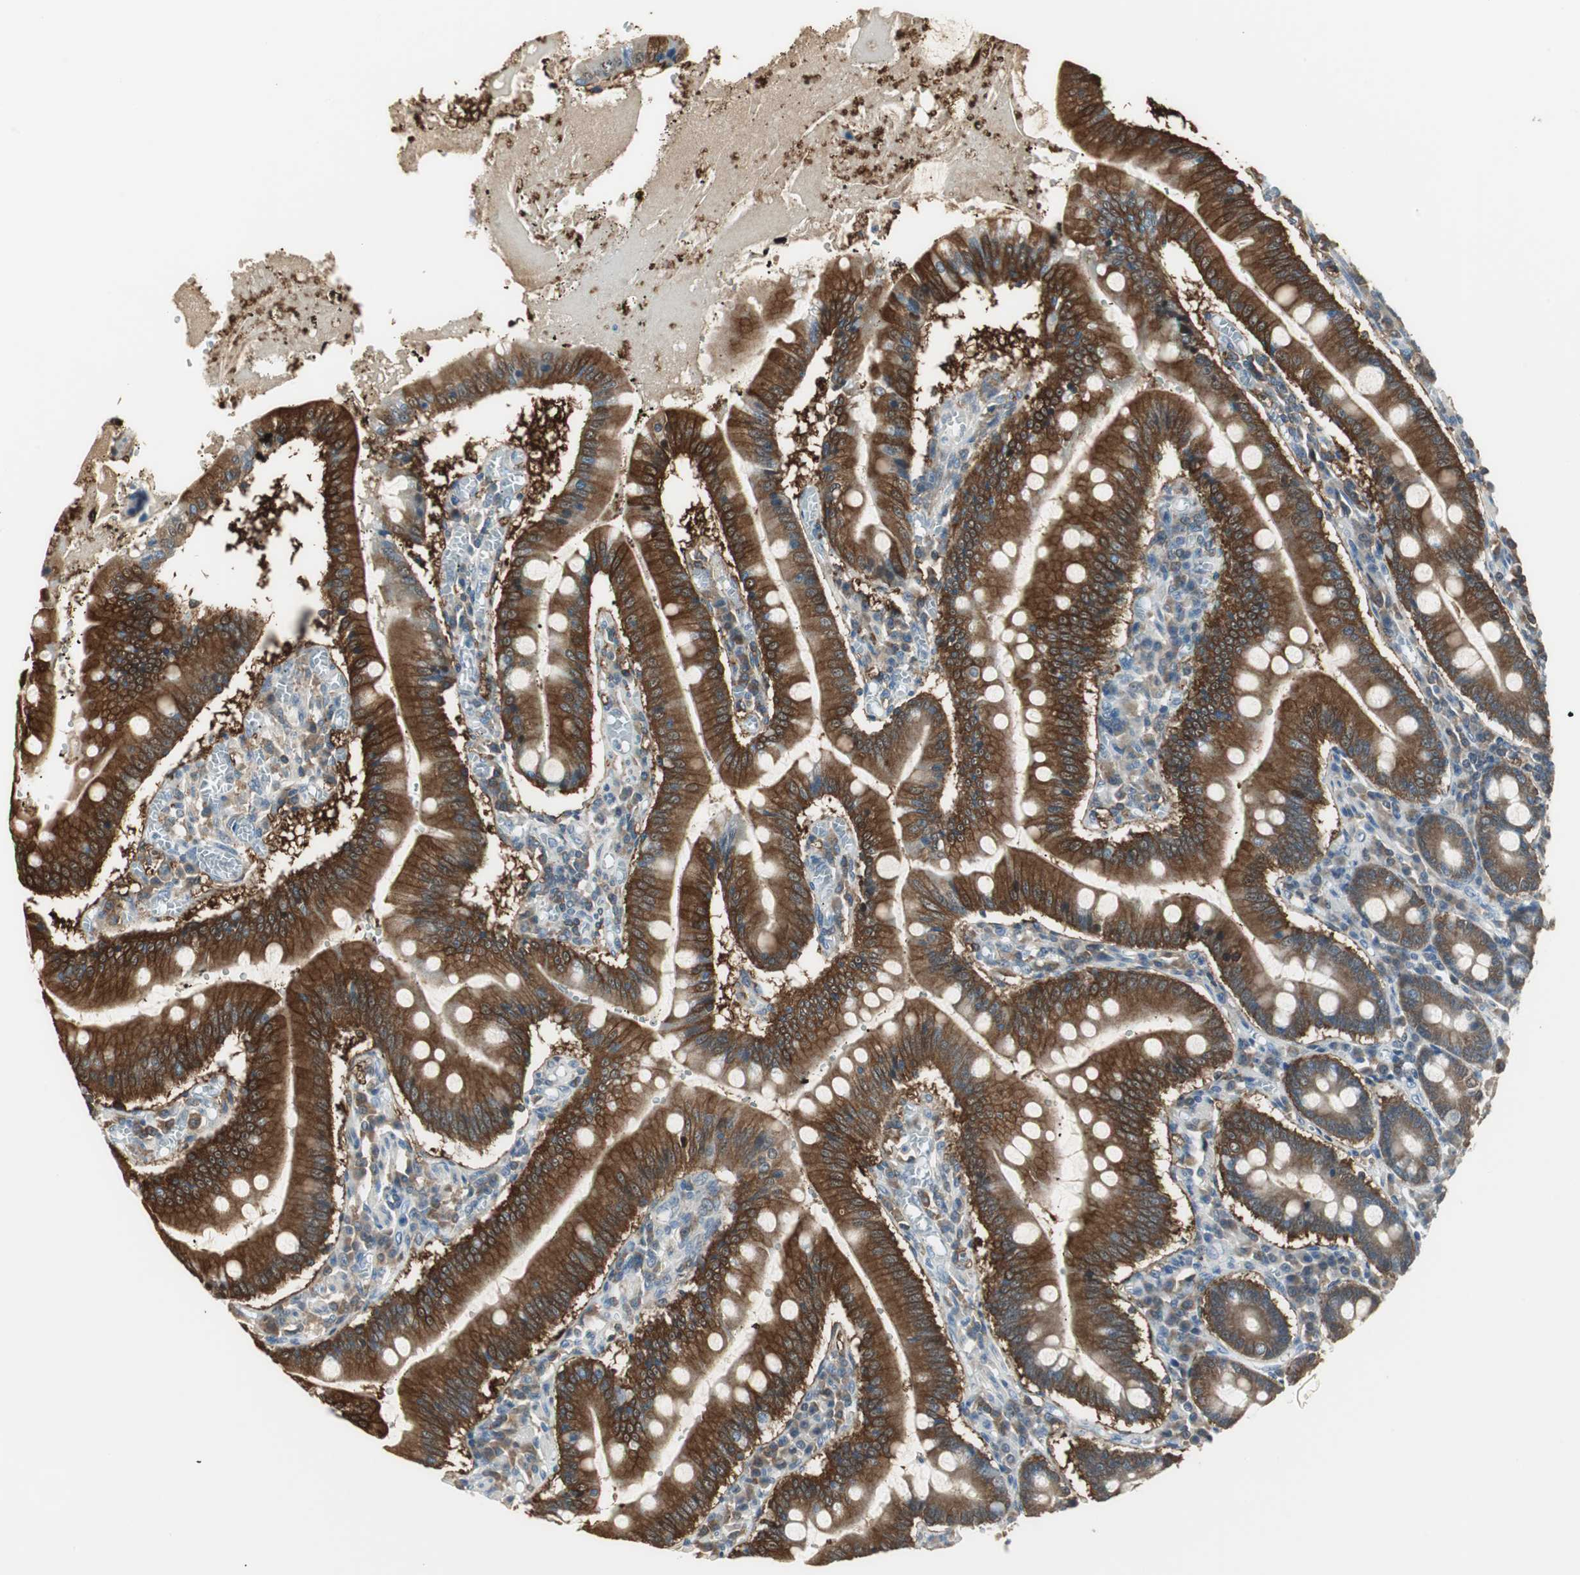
{"staining": {"intensity": "strong", "quantity": ">75%", "location": "cytoplasmic/membranous"}, "tissue": "small intestine", "cell_type": "Glandular cells", "image_type": "normal", "snomed": [{"axis": "morphology", "description": "Normal tissue, NOS"}, {"axis": "topography", "description": "Small intestine"}], "caption": "The image exhibits immunohistochemical staining of normal small intestine. There is strong cytoplasmic/membranous staining is appreciated in approximately >75% of glandular cells.", "gene": "MSTO1", "patient": {"sex": "male", "age": 71}}